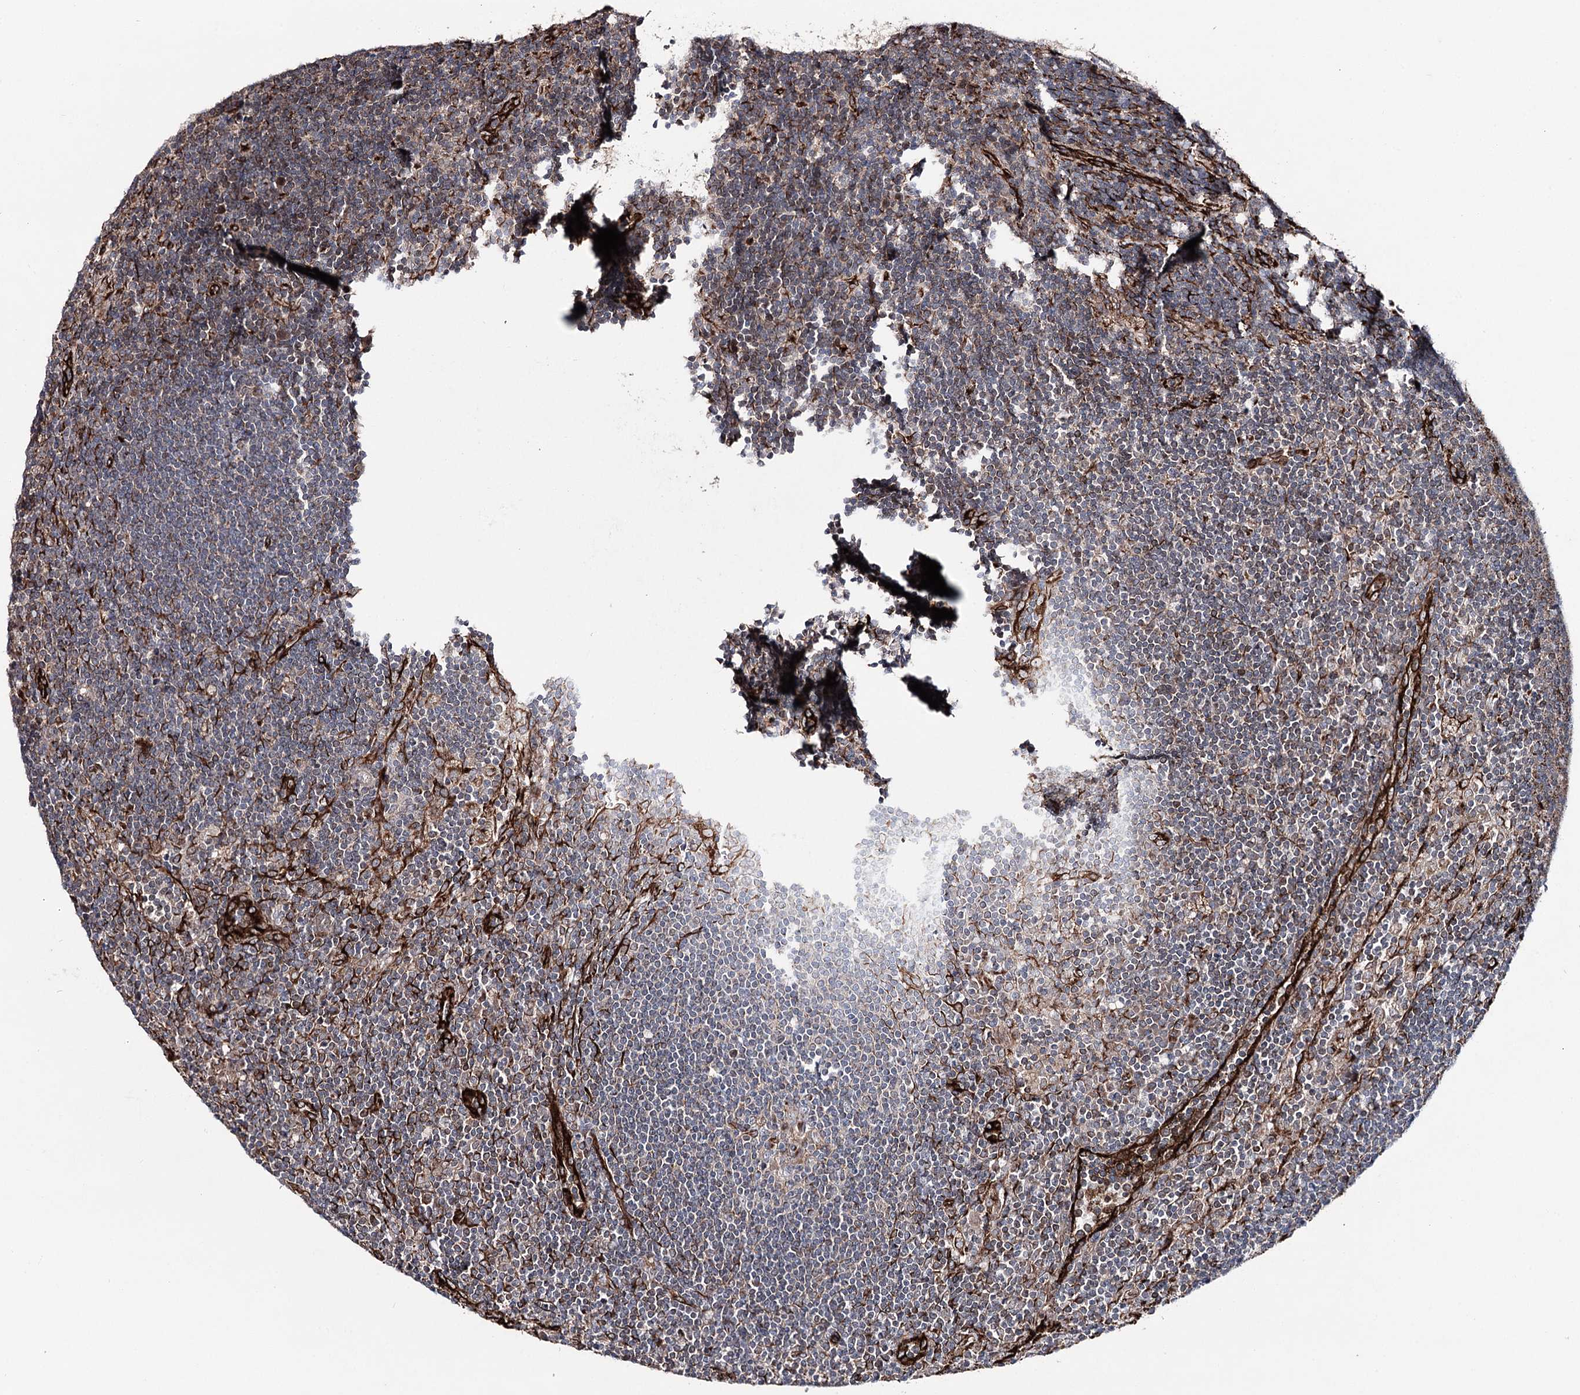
{"staining": {"intensity": "weak", "quantity": "25%-75%", "location": "cytoplasmic/membranous"}, "tissue": "lymph node", "cell_type": "Germinal center cells", "image_type": "normal", "snomed": [{"axis": "morphology", "description": "Normal tissue, NOS"}, {"axis": "topography", "description": "Lymph node"}], "caption": "A brown stain labels weak cytoplasmic/membranous staining of a protein in germinal center cells of benign lymph node.", "gene": "MIB1", "patient": {"sex": "male", "age": 24}}